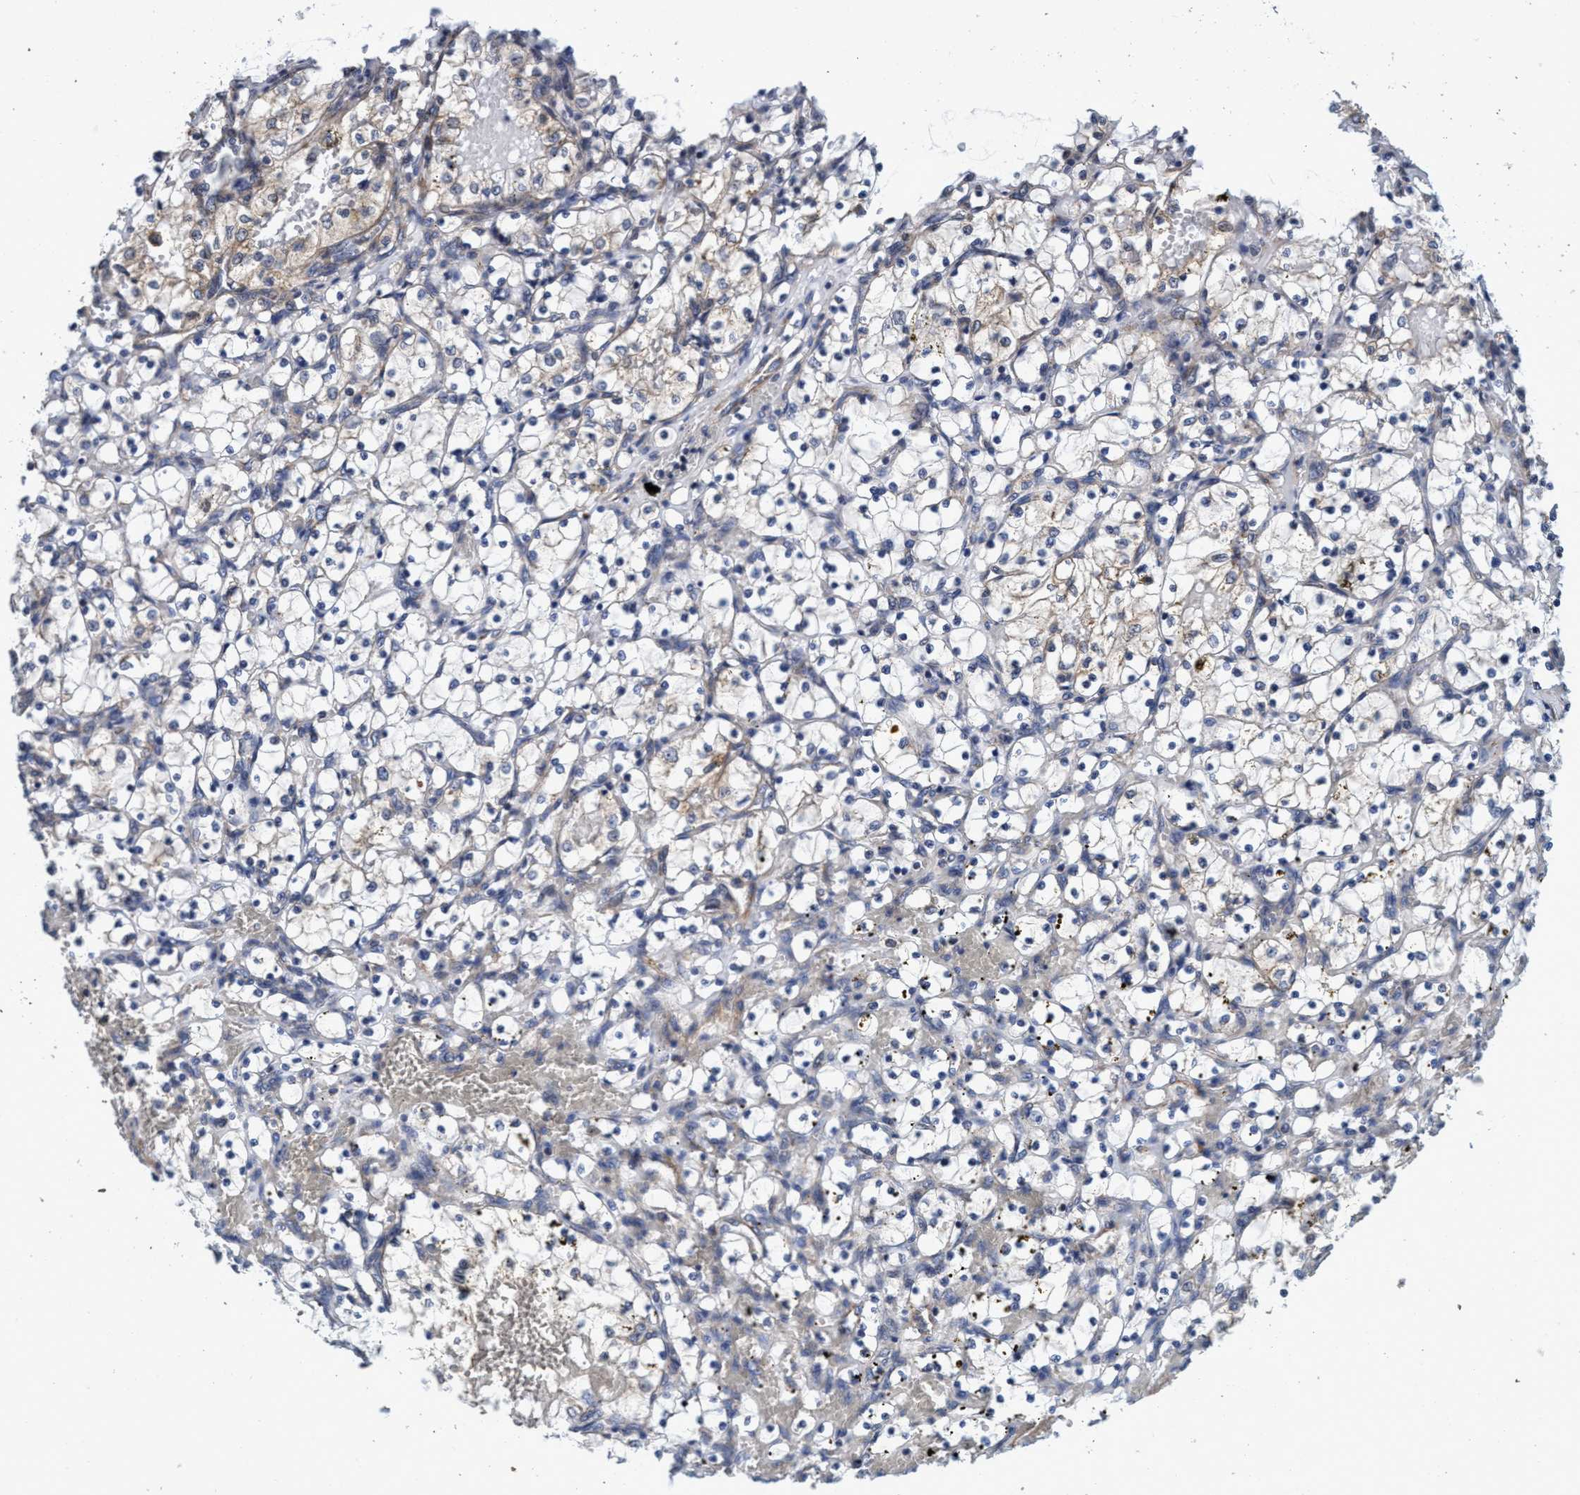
{"staining": {"intensity": "weak", "quantity": "<25%", "location": "cytoplasmic/membranous"}, "tissue": "renal cancer", "cell_type": "Tumor cells", "image_type": "cancer", "snomed": [{"axis": "morphology", "description": "Adenocarcinoma, NOS"}, {"axis": "topography", "description": "Kidney"}], "caption": "Micrograph shows no protein staining in tumor cells of adenocarcinoma (renal) tissue.", "gene": "CALCOCO2", "patient": {"sex": "female", "age": 69}}